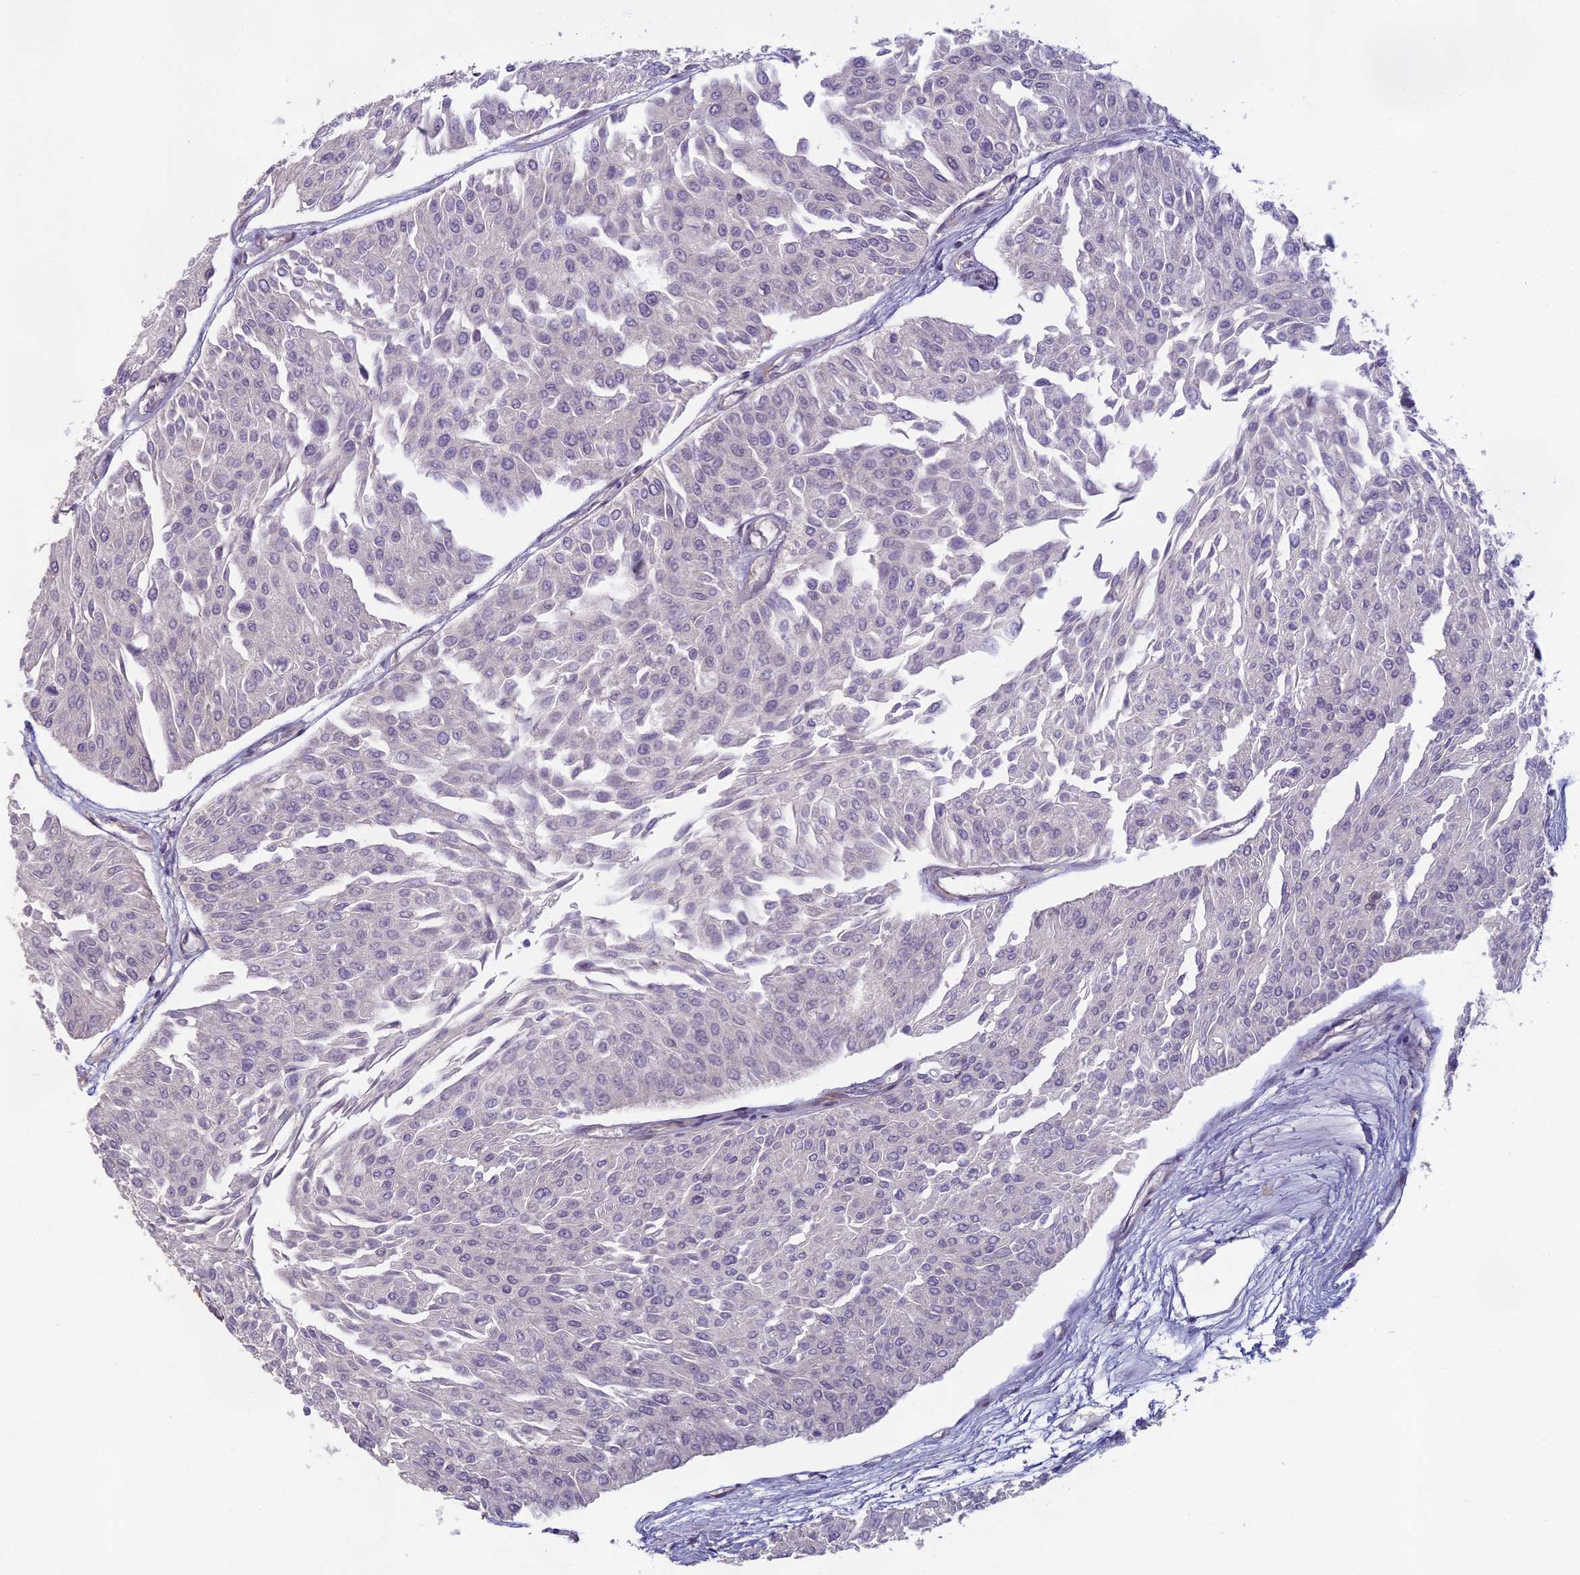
{"staining": {"intensity": "negative", "quantity": "none", "location": "none"}, "tissue": "urothelial cancer", "cell_type": "Tumor cells", "image_type": "cancer", "snomed": [{"axis": "morphology", "description": "Urothelial carcinoma, Low grade"}, {"axis": "topography", "description": "Urinary bladder"}], "caption": "Tumor cells are negative for protein expression in human urothelial cancer.", "gene": "MORF4L1", "patient": {"sex": "male", "age": 67}}